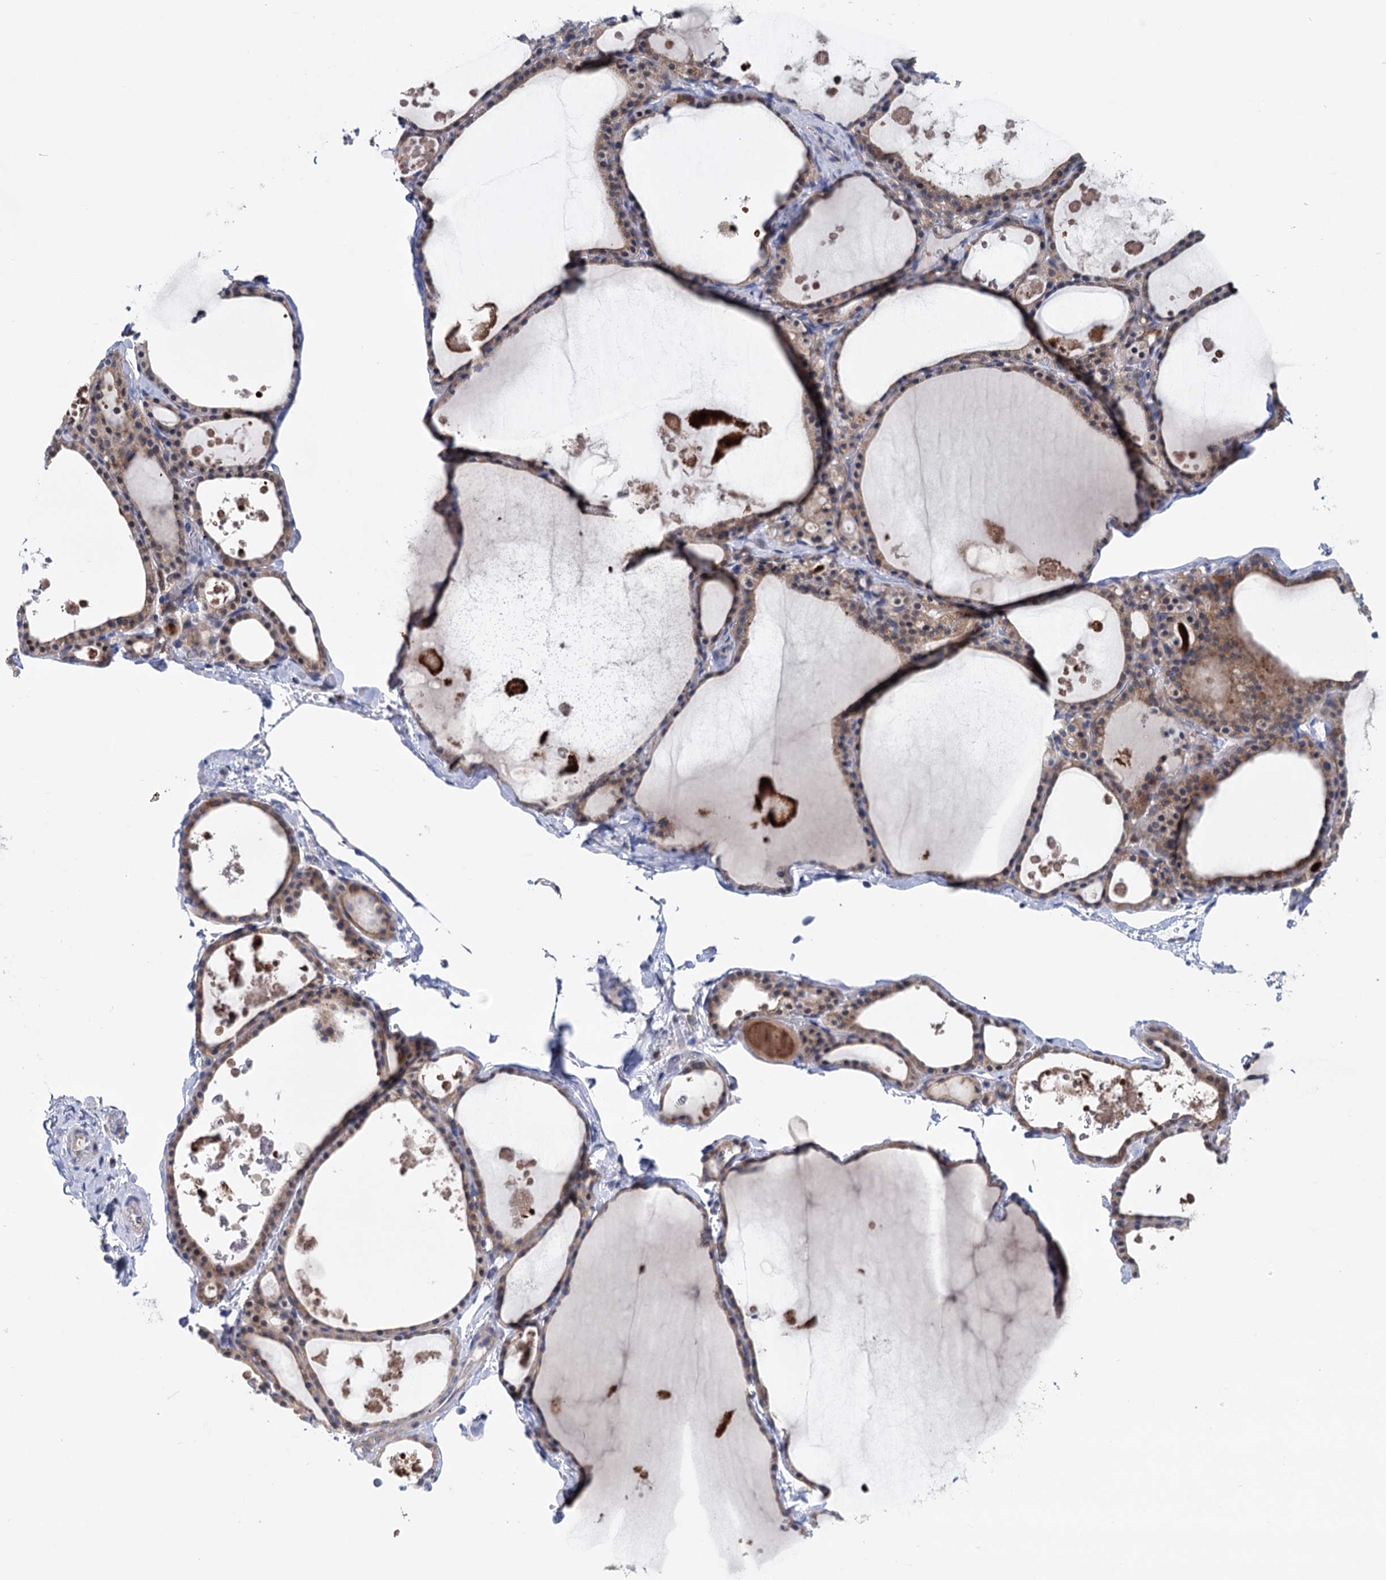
{"staining": {"intensity": "weak", "quantity": ">75%", "location": "cytoplasmic/membranous"}, "tissue": "thyroid gland", "cell_type": "Glandular cells", "image_type": "normal", "snomed": [{"axis": "morphology", "description": "Normal tissue, NOS"}, {"axis": "topography", "description": "Thyroid gland"}], "caption": "Normal thyroid gland displays weak cytoplasmic/membranous expression in approximately >75% of glandular cells (IHC, brightfield microscopy, high magnification)..", "gene": "ZNRD2", "patient": {"sex": "male", "age": 56}}